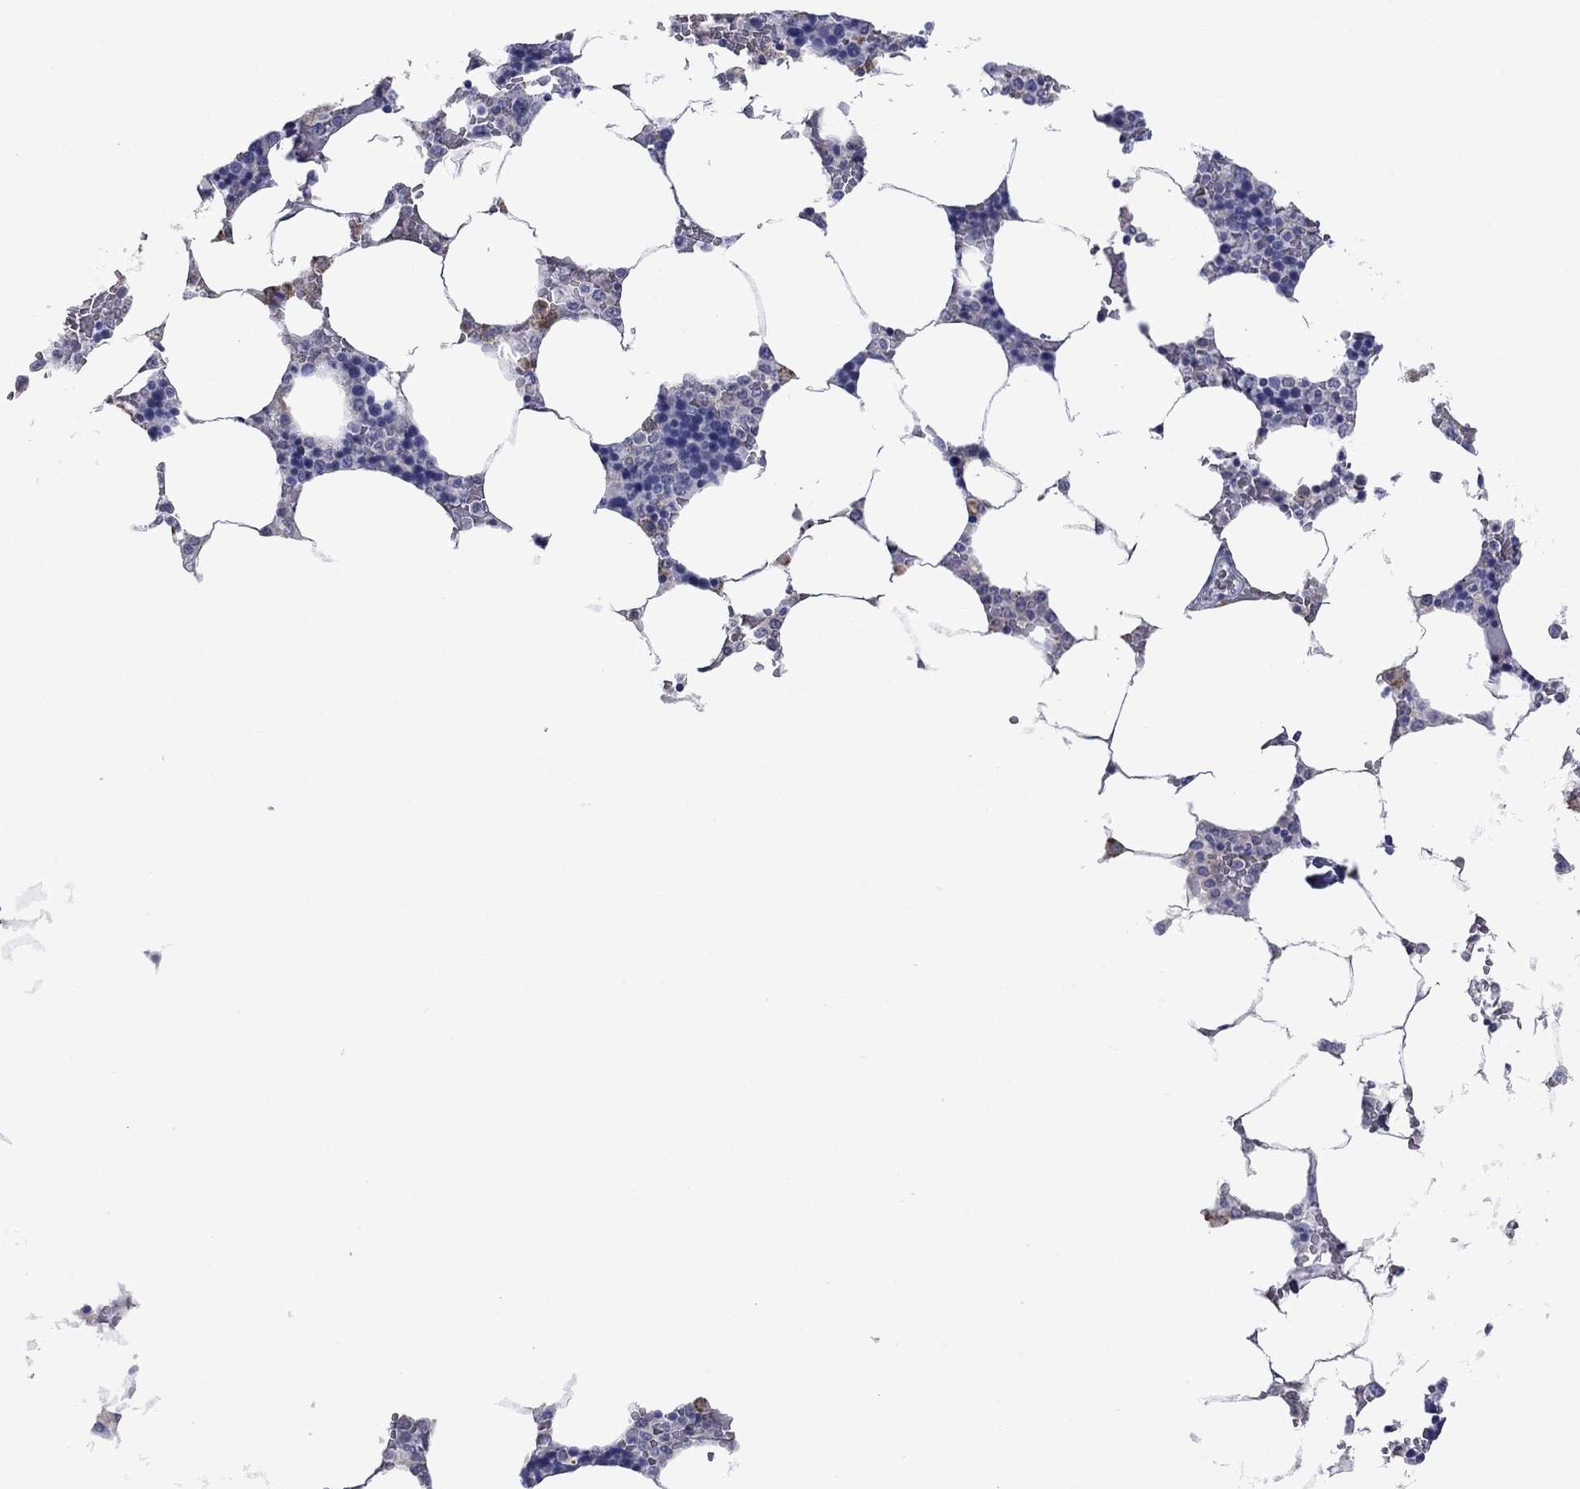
{"staining": {"intensity": "weak", "quantity": "<25%", "location": "cytoplasmic/membranous"}, "tissue": "bone marrow", "cell_type": "Hematopoietic cells", "image_type": "normal", "snomed": [{"axis": "morphology", "description": "Normal tissue, NOS"}, {"axis": "topography", "description": "Bone marrow"}], "caption": "This is an IHC photomicrograph of unremarkable bone marrow. There is no positivity in hematopoietic cells.", "gene": "TMPRSS11A", "patient": {"sex": "male", "age": 63}}